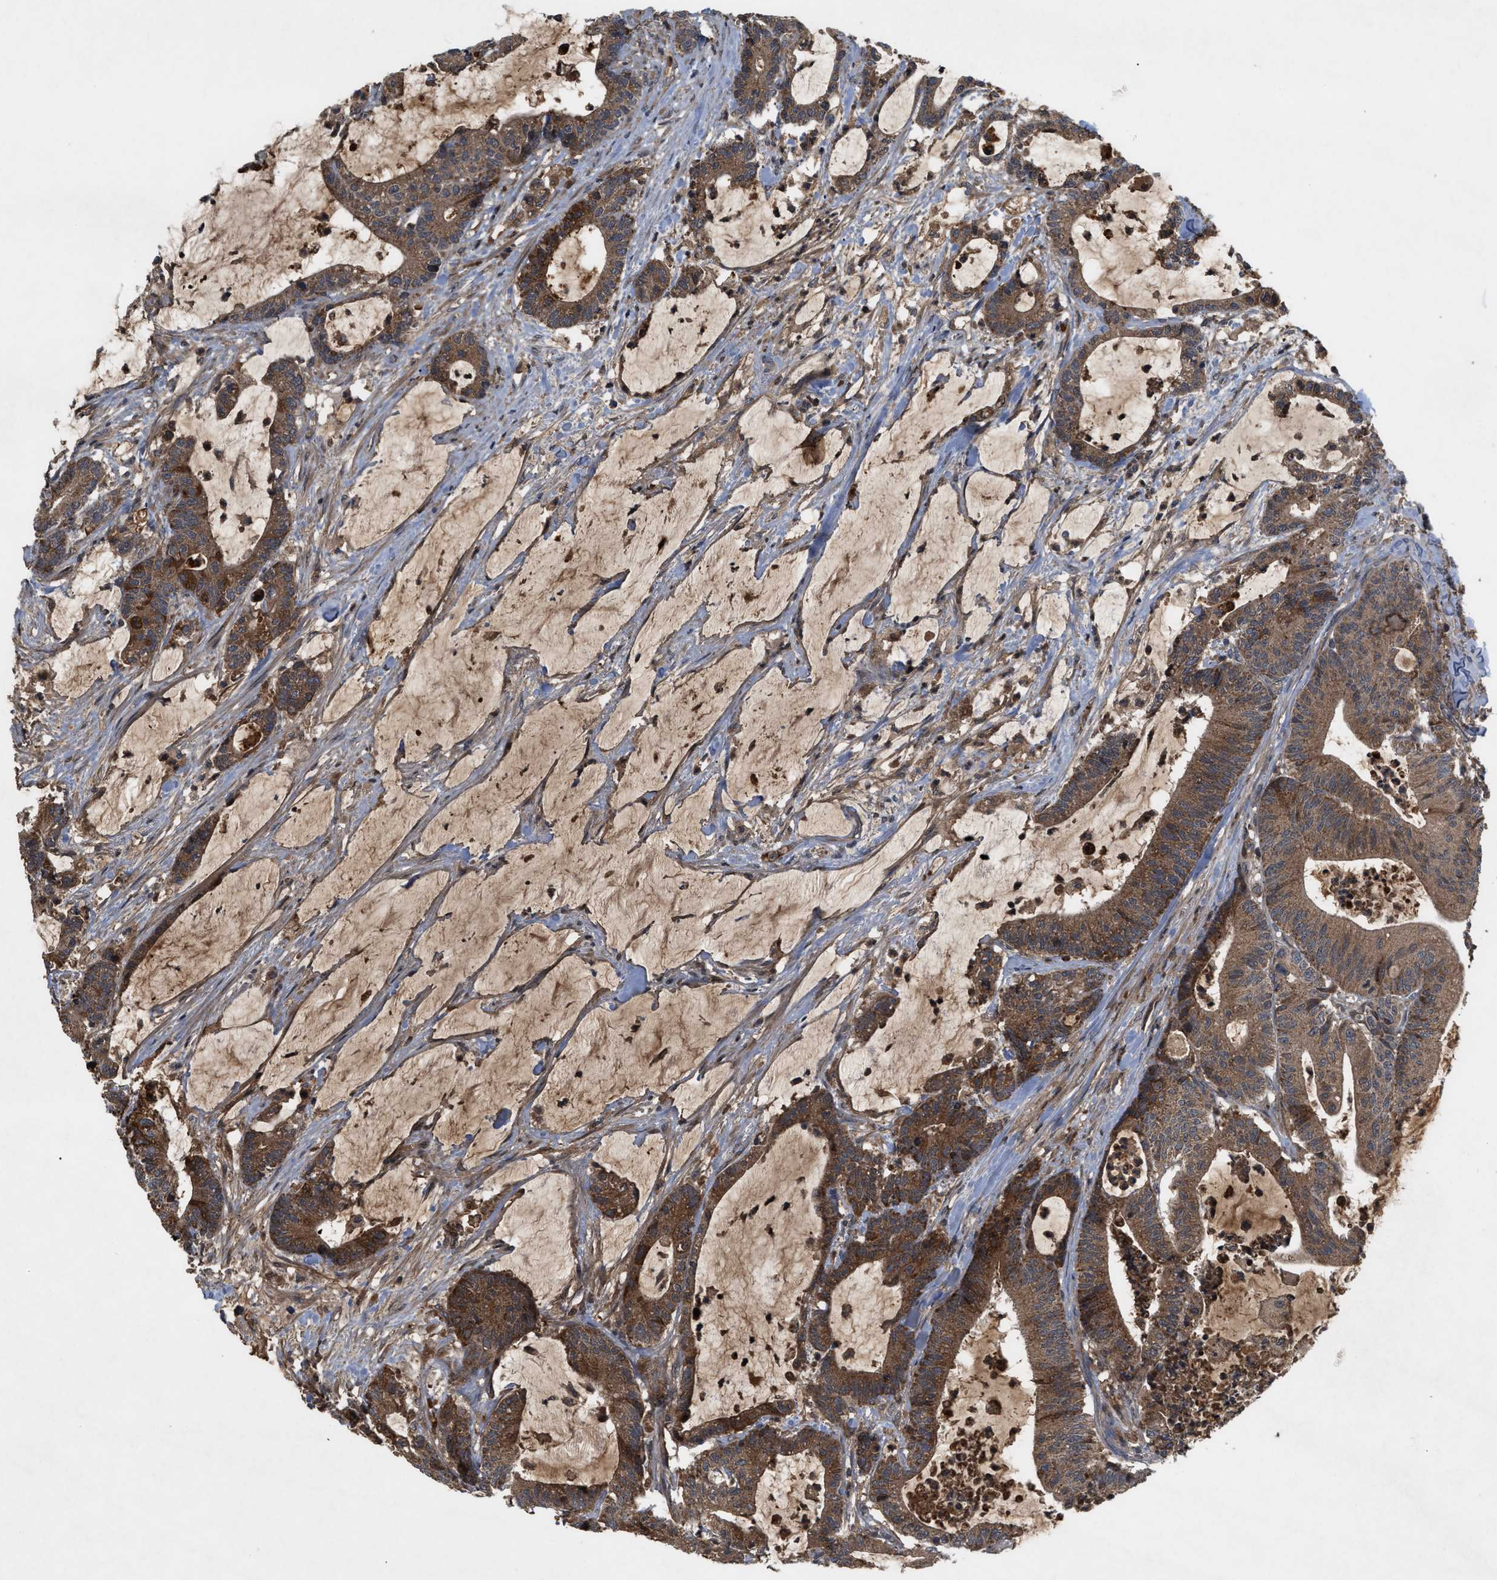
{"staining": {"intensity": "moderate", "quantity": ">75%", "location": "cytoplasmic/membranous"}, "tissue": "colorectal cancer", "cell_type": "Tumor cells", "image_type": "cancer", "snomed": [{"axis": "morphology", "description": "Adenocarcinoma, NOS"}, {"axis": "topography", "description": "Colon"}], "caption": "This is an image of immunohistochemistry staining of colorectal adenocarcinoma, which shows moderate positivity in the cytoplasmic/membranous of tumor cells.", "gene": "RAB2A", "patient": {"sex": "female", "age": 84}}